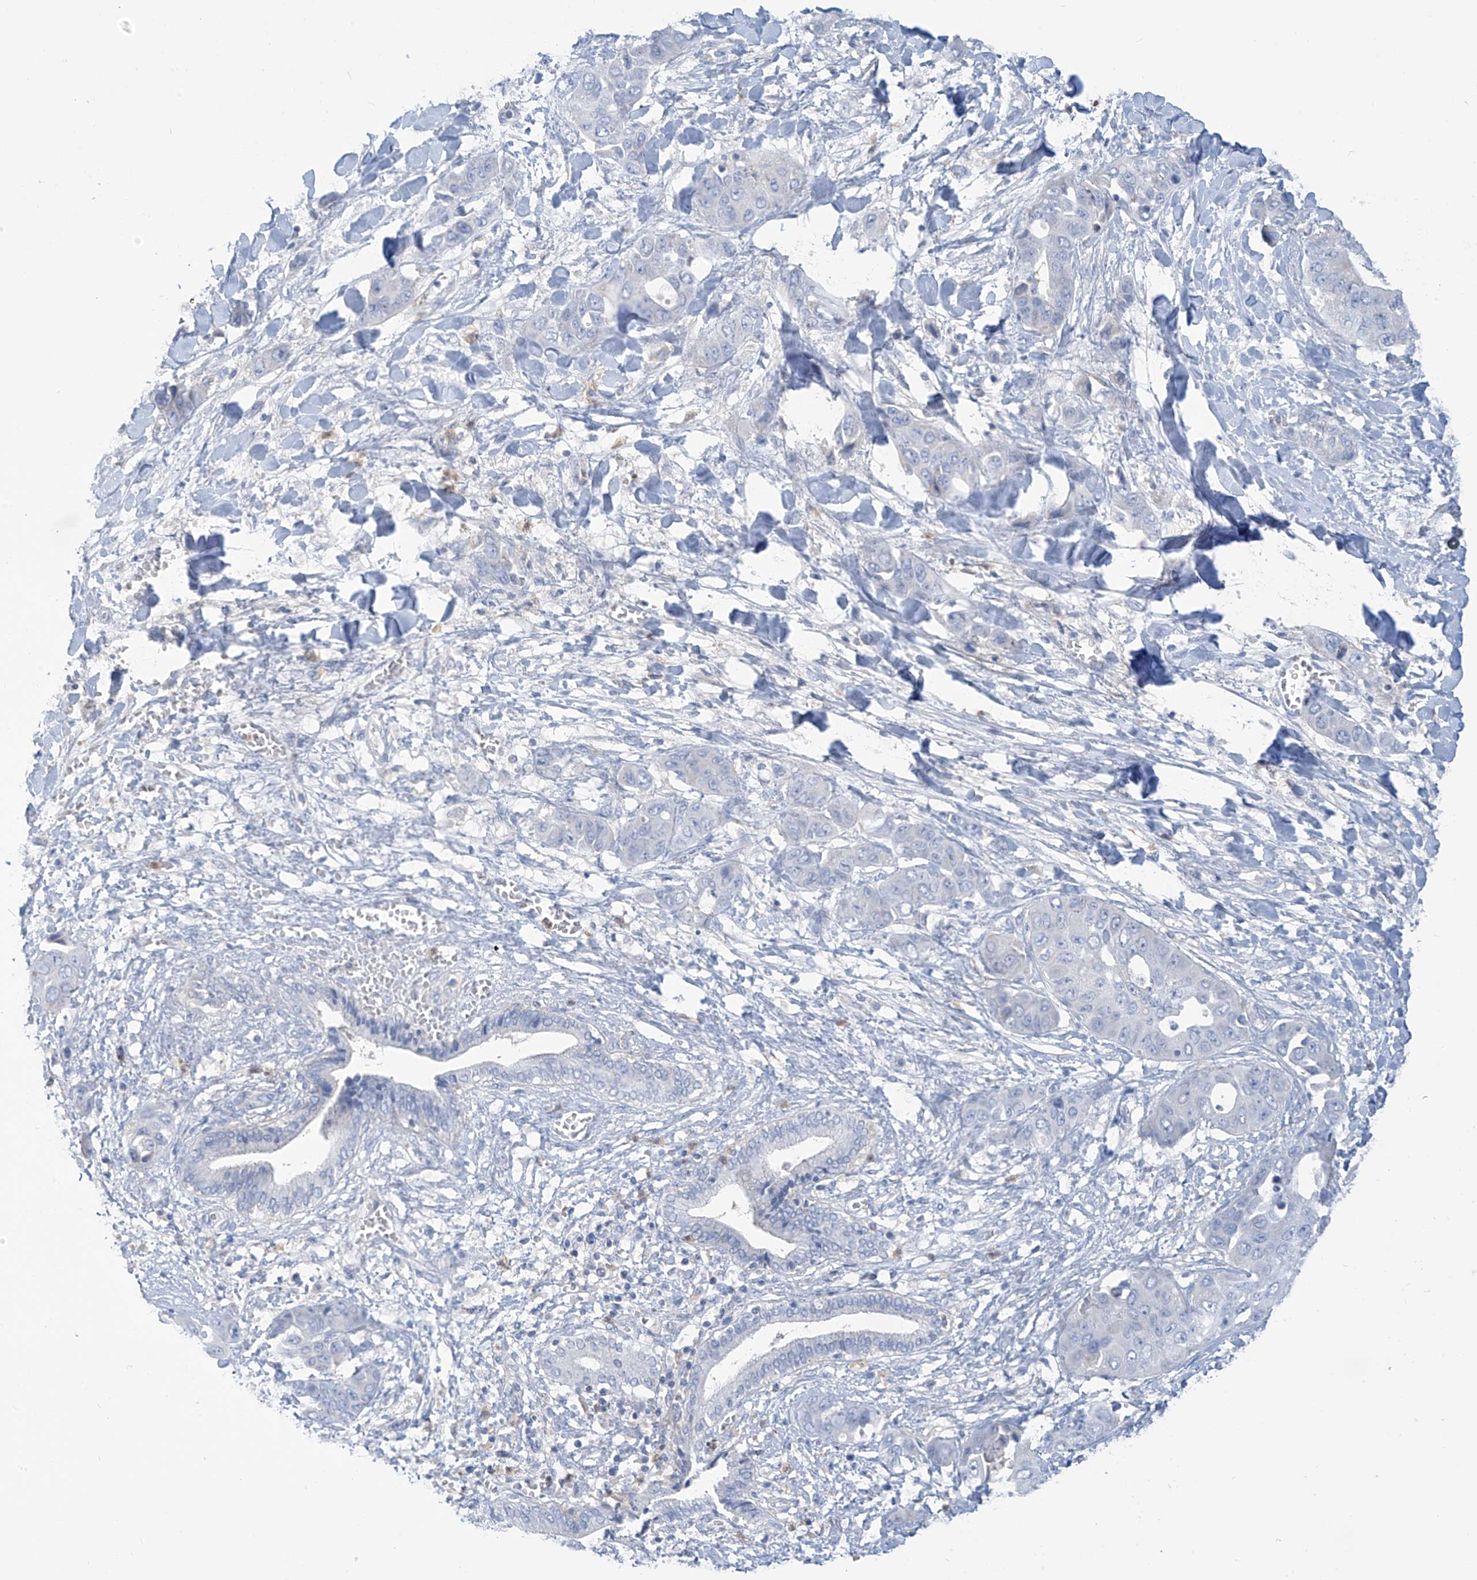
{"staining": {"intensity": "negative", "quantity": "none", "location": "none"}, "tissue": "liver cancer", "cell_type": "Tumor cells", "image_type": "cancer", "snomed": [{"axis": "morphology", "description": "Cholangiocarcinoma"}, {"axis": "topography", "description": "Liver"}], "caption": "The immunohistochemistry micrograph has no significant positivity in tumor cells of liver cancer tissue.", "gene": "FABP2", "patient": {"sex": "female", "age": 52}}